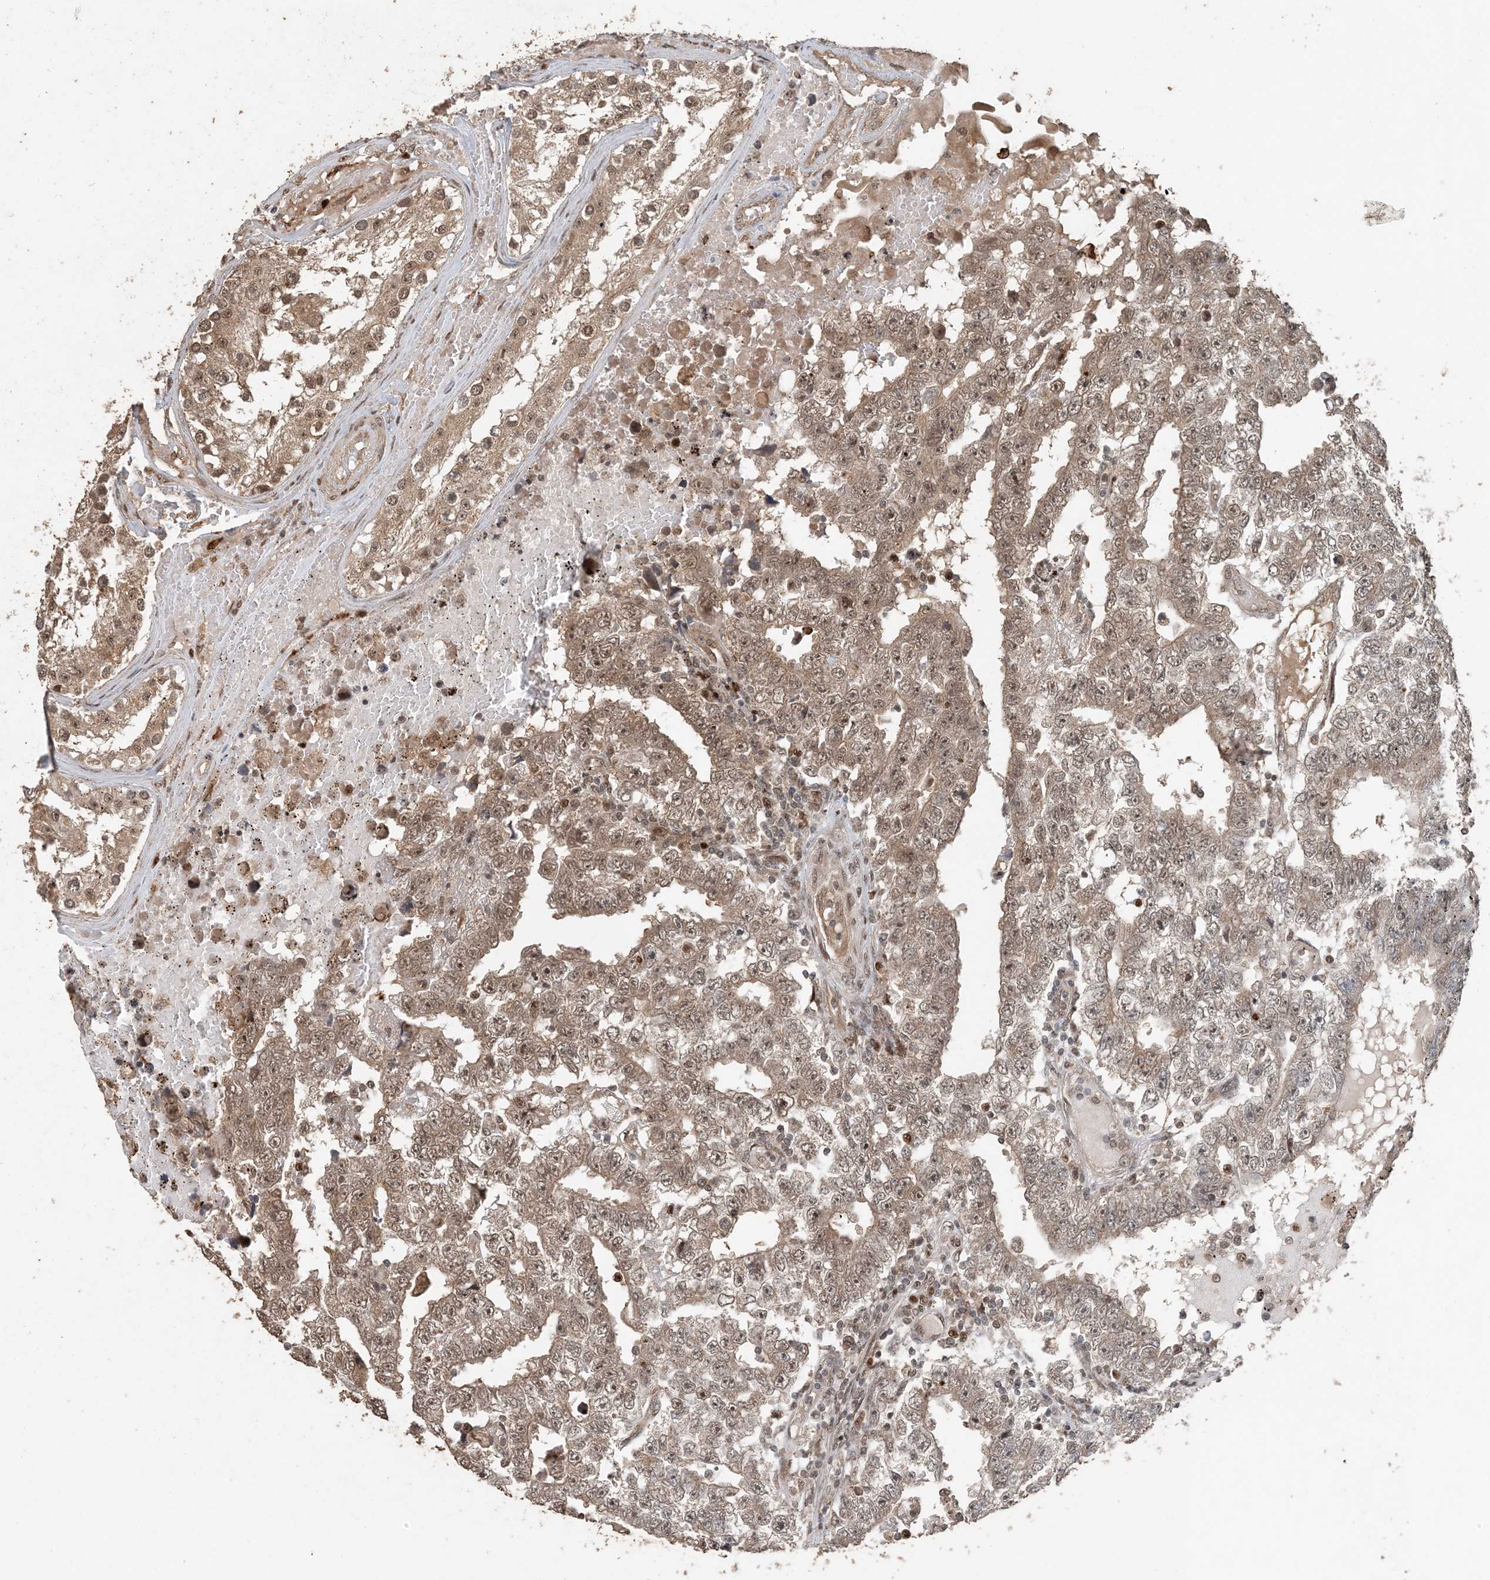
{"staining": {"intensity": "moderate", "quantity": ">75%", "location": "cytoplasmic/membranous,nuclear"}, "tissue": "testis cancer", "cell_type": "Tumor cells", "image_type": "cancer", "snomed": [{"axis": "morphology", "description": "Carcinoma, Embryonal, NOS"}, {"axis": "topography", "description": "Testis"}], "caption": "This is an image of IHC staining of testis cancer, which shows moderate staining in the cytoplasmic/membranous and nuclear of tumor cells.", "gene": "ATP13A2", "patient": {"sex": "male", "age": 25}}